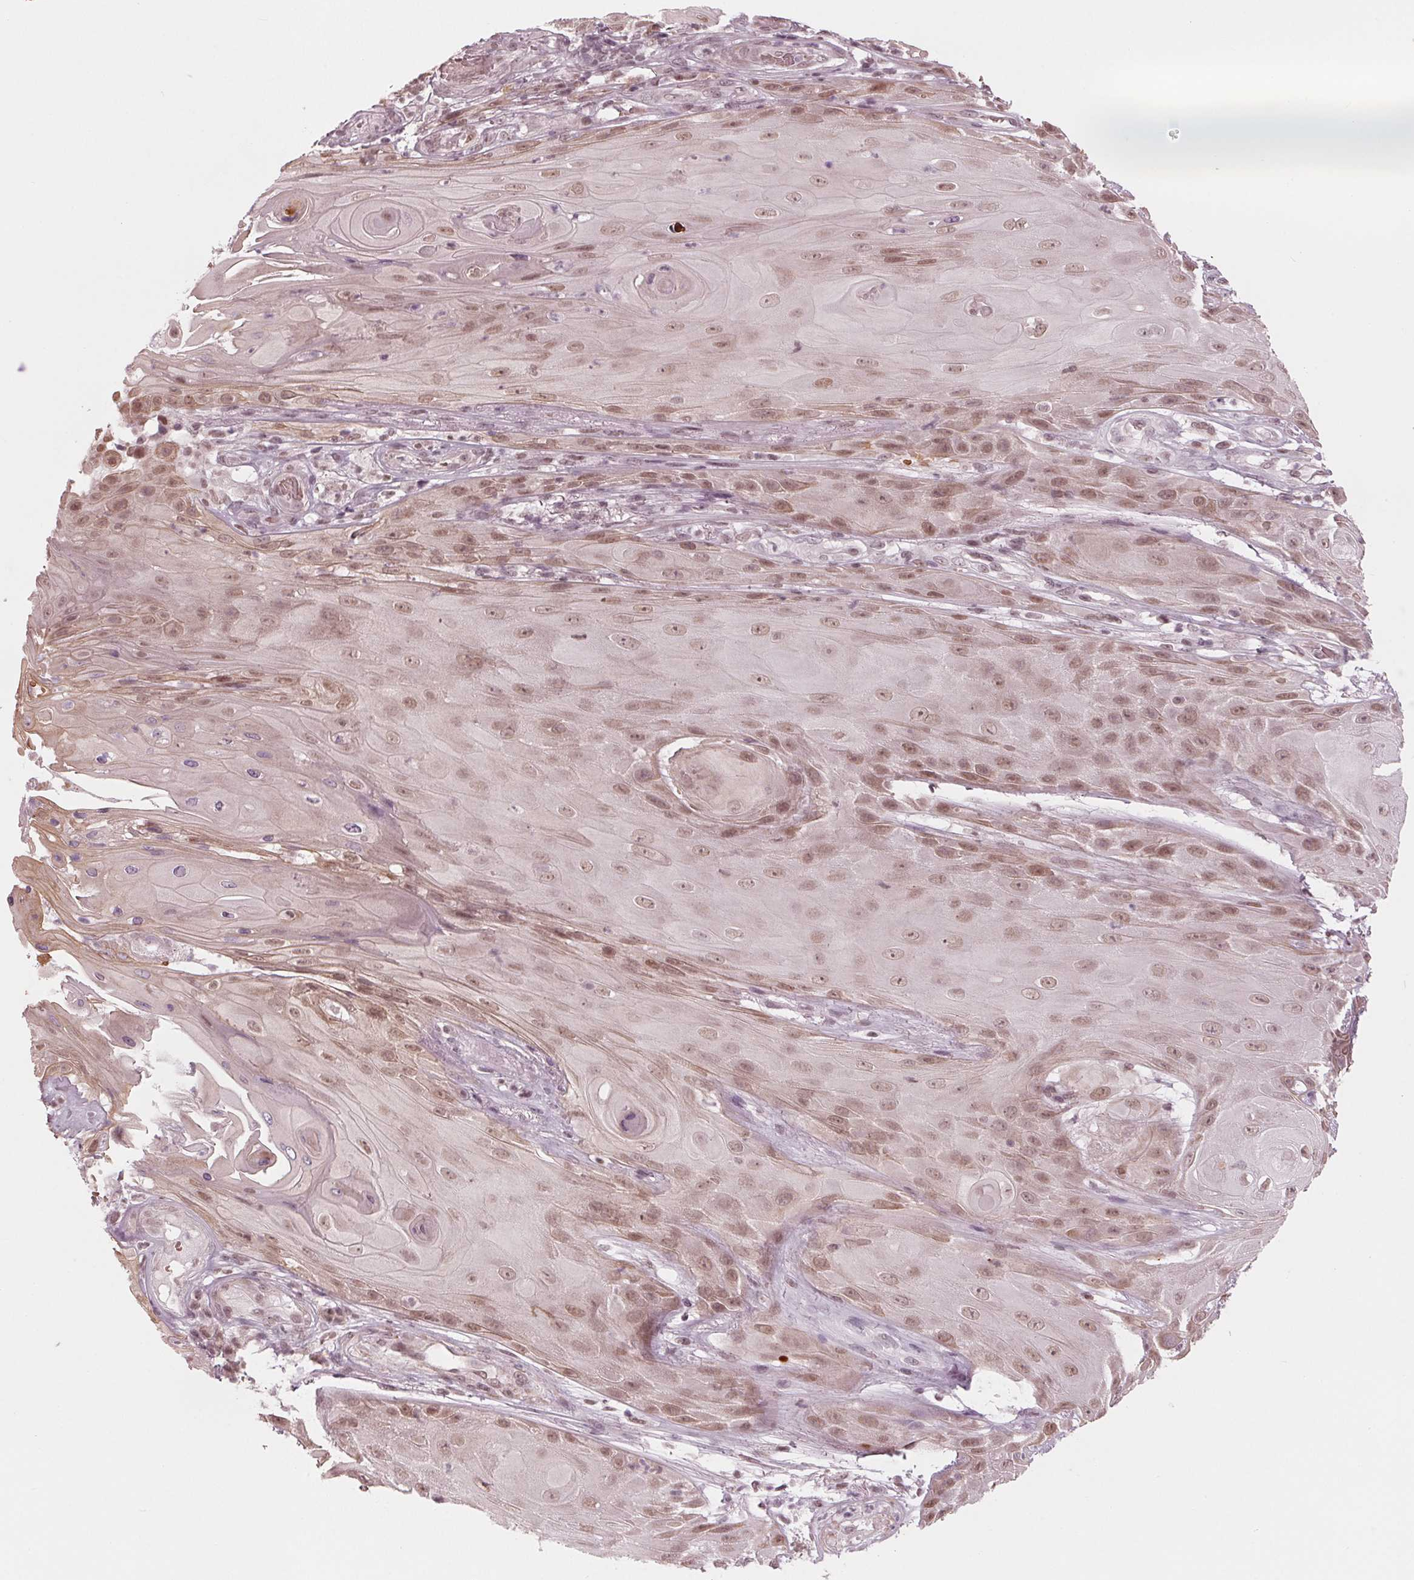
{"staining": {"intensity": "moderate", "quantity": "25%-75%", "location": "nuclear"}, "tissue": "skin cancer", "cell_type": "Tumor cells", "image_type": "cancer", "snomed": [{"axis": "morphology", "description": "Squamous cell carcinoma, NOS"}, {"axis": "topography", "description": "Skin"}], "caption": "This is an image of immunohistochemistry (IHC) staining of skin squamous cell carcinoma, which shows moderate expression in the nuclear of tumor cells.", "gene": "DNMT3L", "patient": {"sex": "male", "age": 62}}